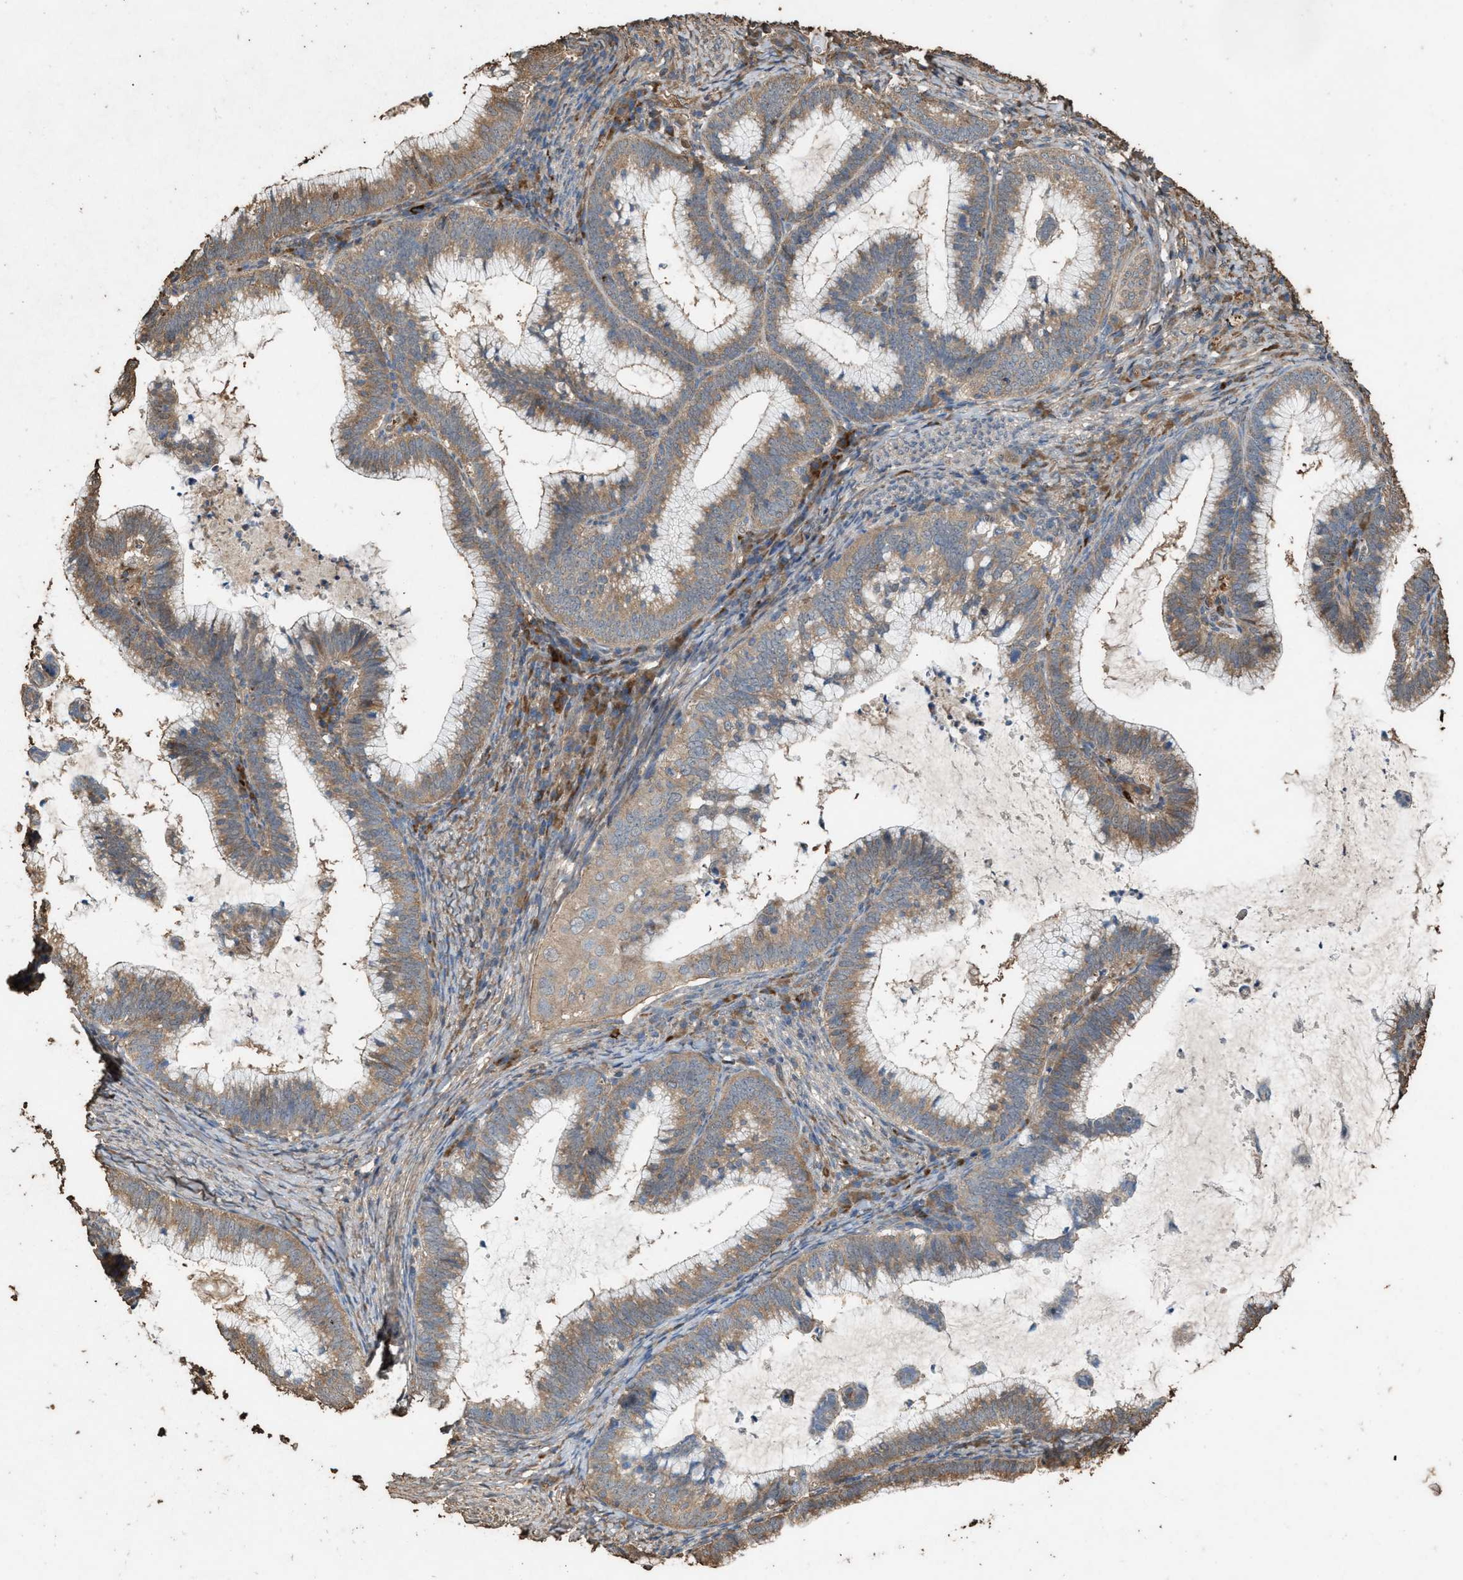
{"staining": {"intensity": "moderate", "quantity": ">75%", "location": "cytoplasmic/membranous"}, "tissue": "cervical cancer", "cell_type": "Tumor cells", "image_type": "cancer", "snomed": [{"axis": "morphology", "description": "Adenocarcinoma, NOS"}, {"axis": "topography", "description": "Cervix"}], "caption": "Immunohistochemistry (IHC) micrograph of human cervical adenocarcinoma stained for a protein (brown), which demonstrates medium levels of moderate cytoplasmic/membranous positivity in approximately >75% of tumor cells.", "gene": "DCAF7", "patient": {"sex": "female", "age": 36}}